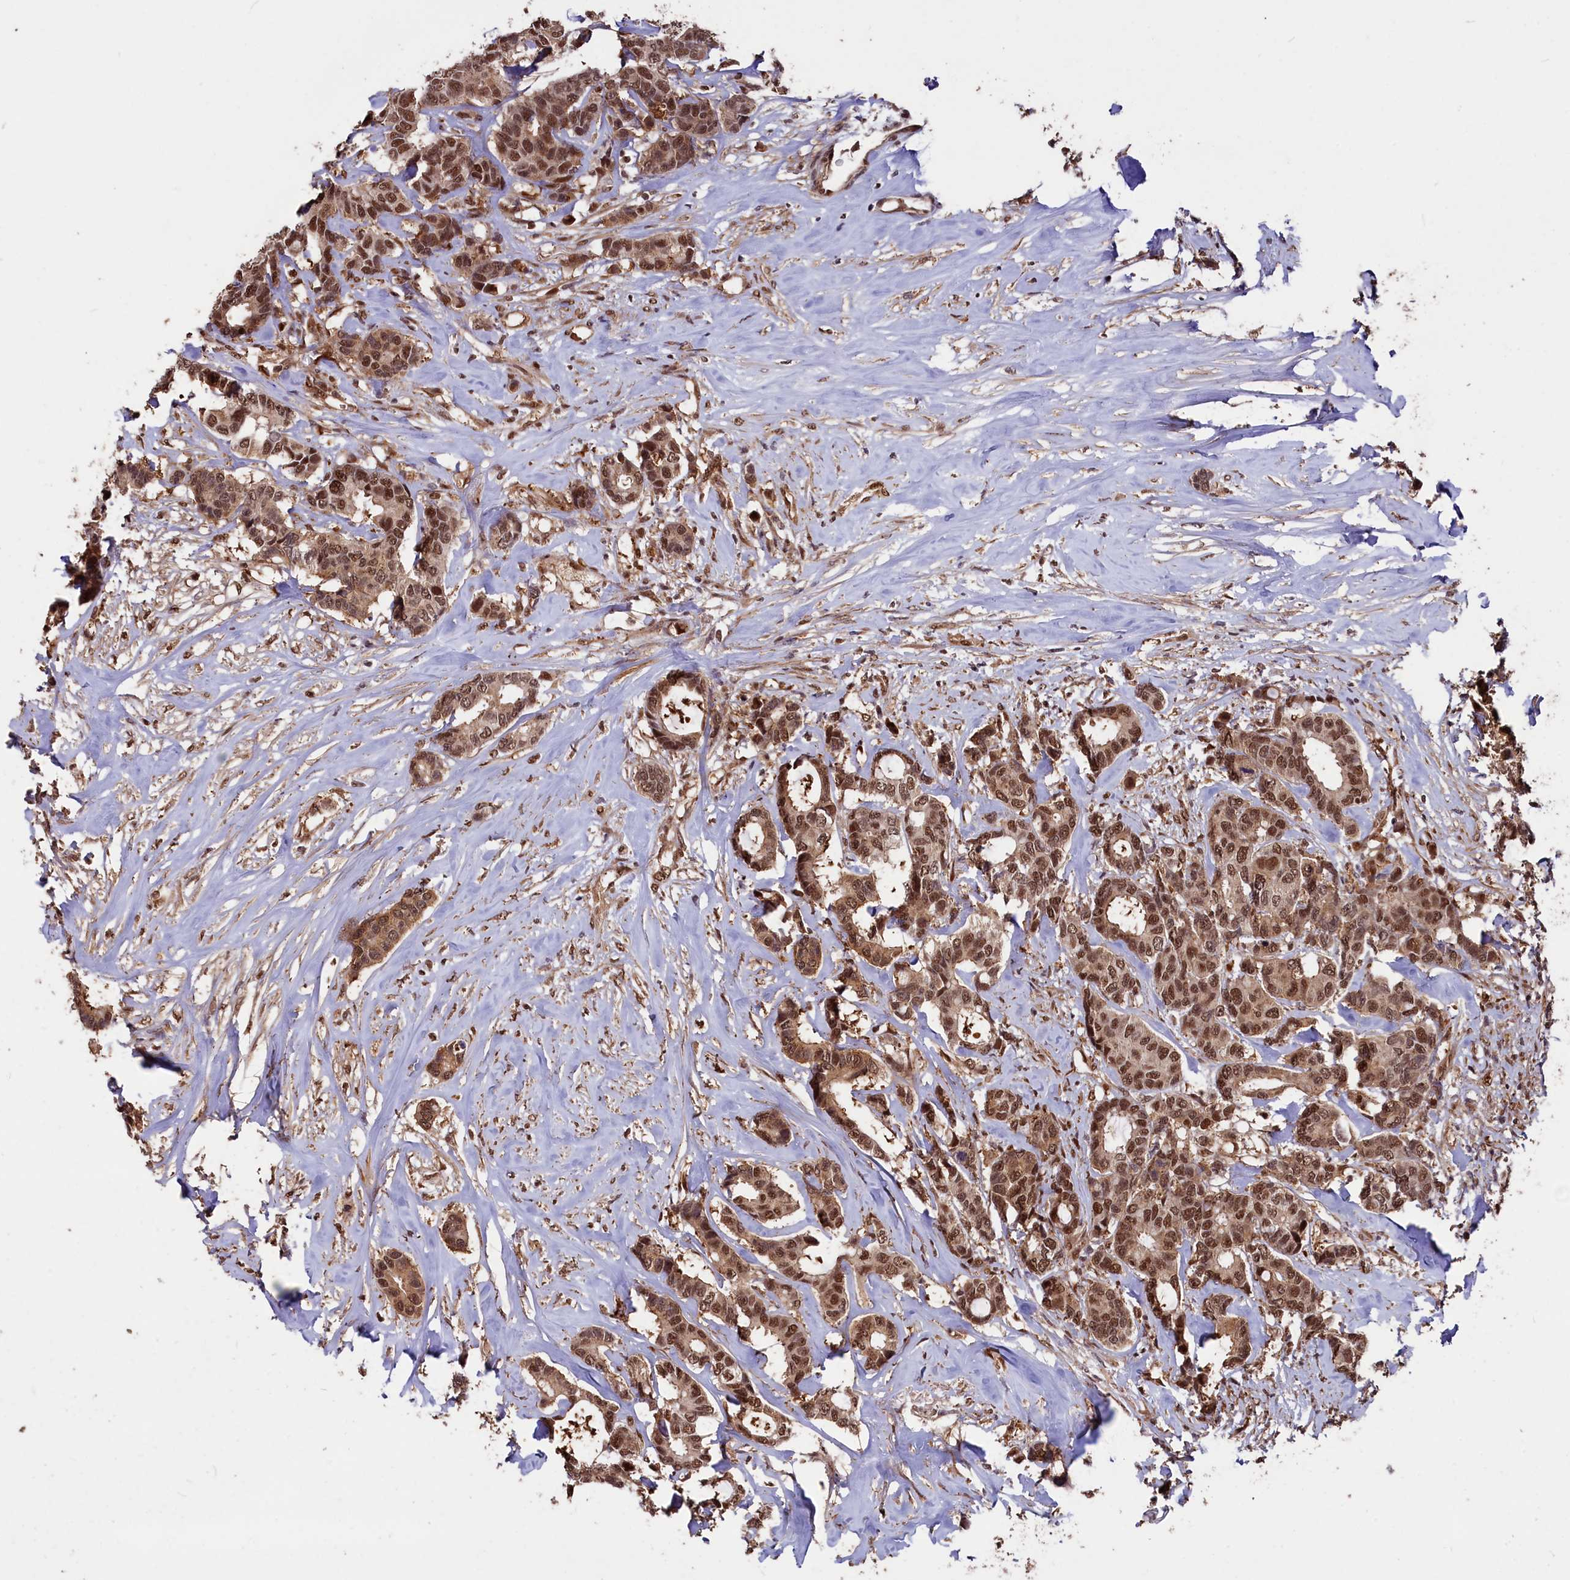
{"staining": {"intensity": "moderate", "quantity": ">75%", "location": "nuclear"}, "tissue": "breast cancer", "cell_type": "Tumor cells", "image_type": "cancer", "snomed": [{"axis": "morphology", "description": "Duct carcinoma"}, {"axis": "topography", "description": "Breast"}], "caption": "The micrograph reveals immunohistochemical staining of breast invasive ductal carcinoma. There is moderate nuclear positivity is present in approximately >75% of tumor cells.", "gene": "ADRM1", "patient": {"sex": "female", "age": 87}}